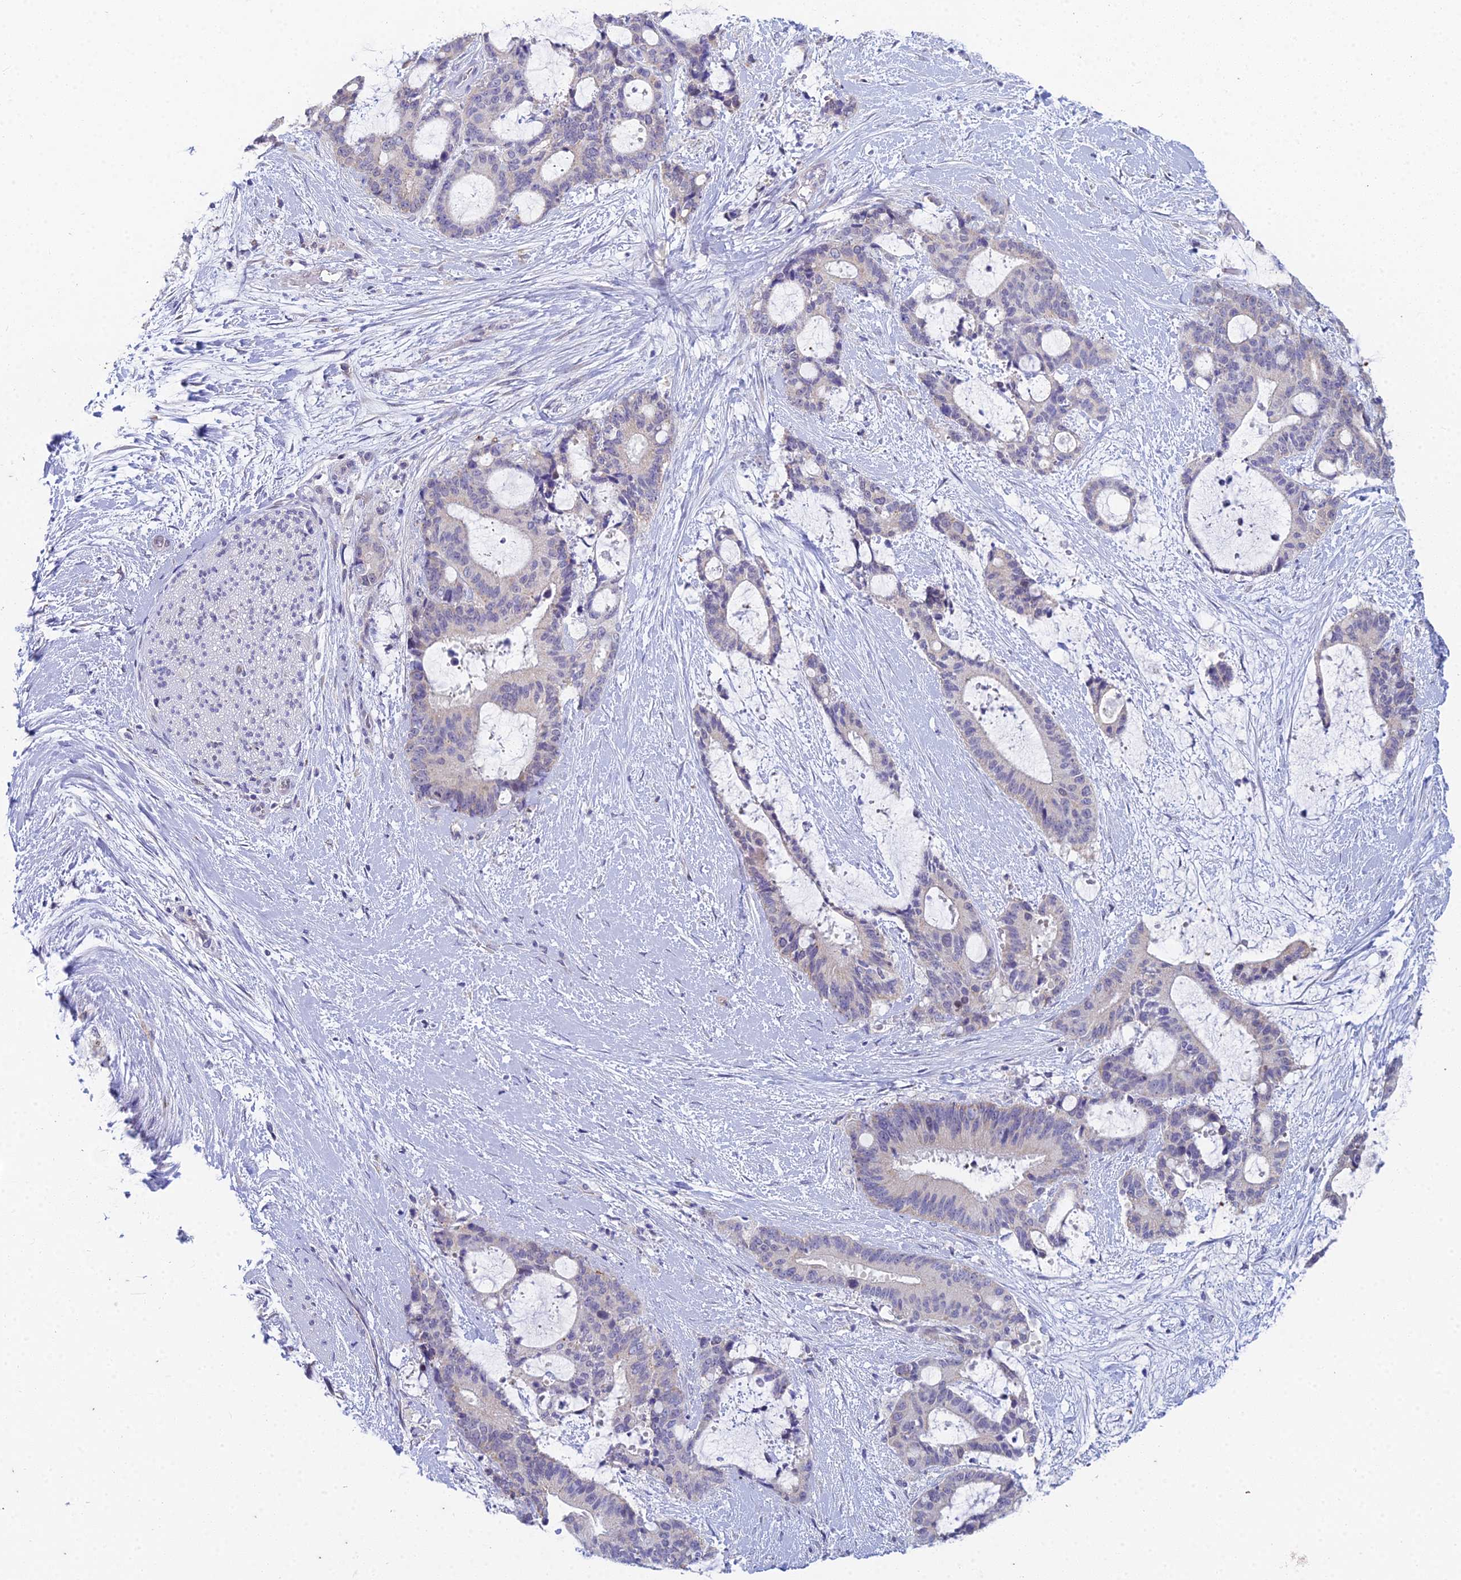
{"staining": {"intensity": "negative", "quantity": "none", "location": "none"}, "tissue": "liver cancer", "cell_type": "Tumor cells", "image_type": "cancer", "snomed": [{"axis": "morphology", "description": "Normal tissue, NOS"}, {"axis": "morphology", "description": "Cholangiocarcinoma"}, {"axis": "topography", "description": "Liver"}, {"axis": "topography", "description": "Peripheral nerve tissue"}], "caption": "Human liver cholangiocarcinoma stained for a protein using immunohistochemistry (IHC) reveals no expression in tumor cells.", "gene": "EEF2KMT", "patient": {"sex": "female", "age": 73}}